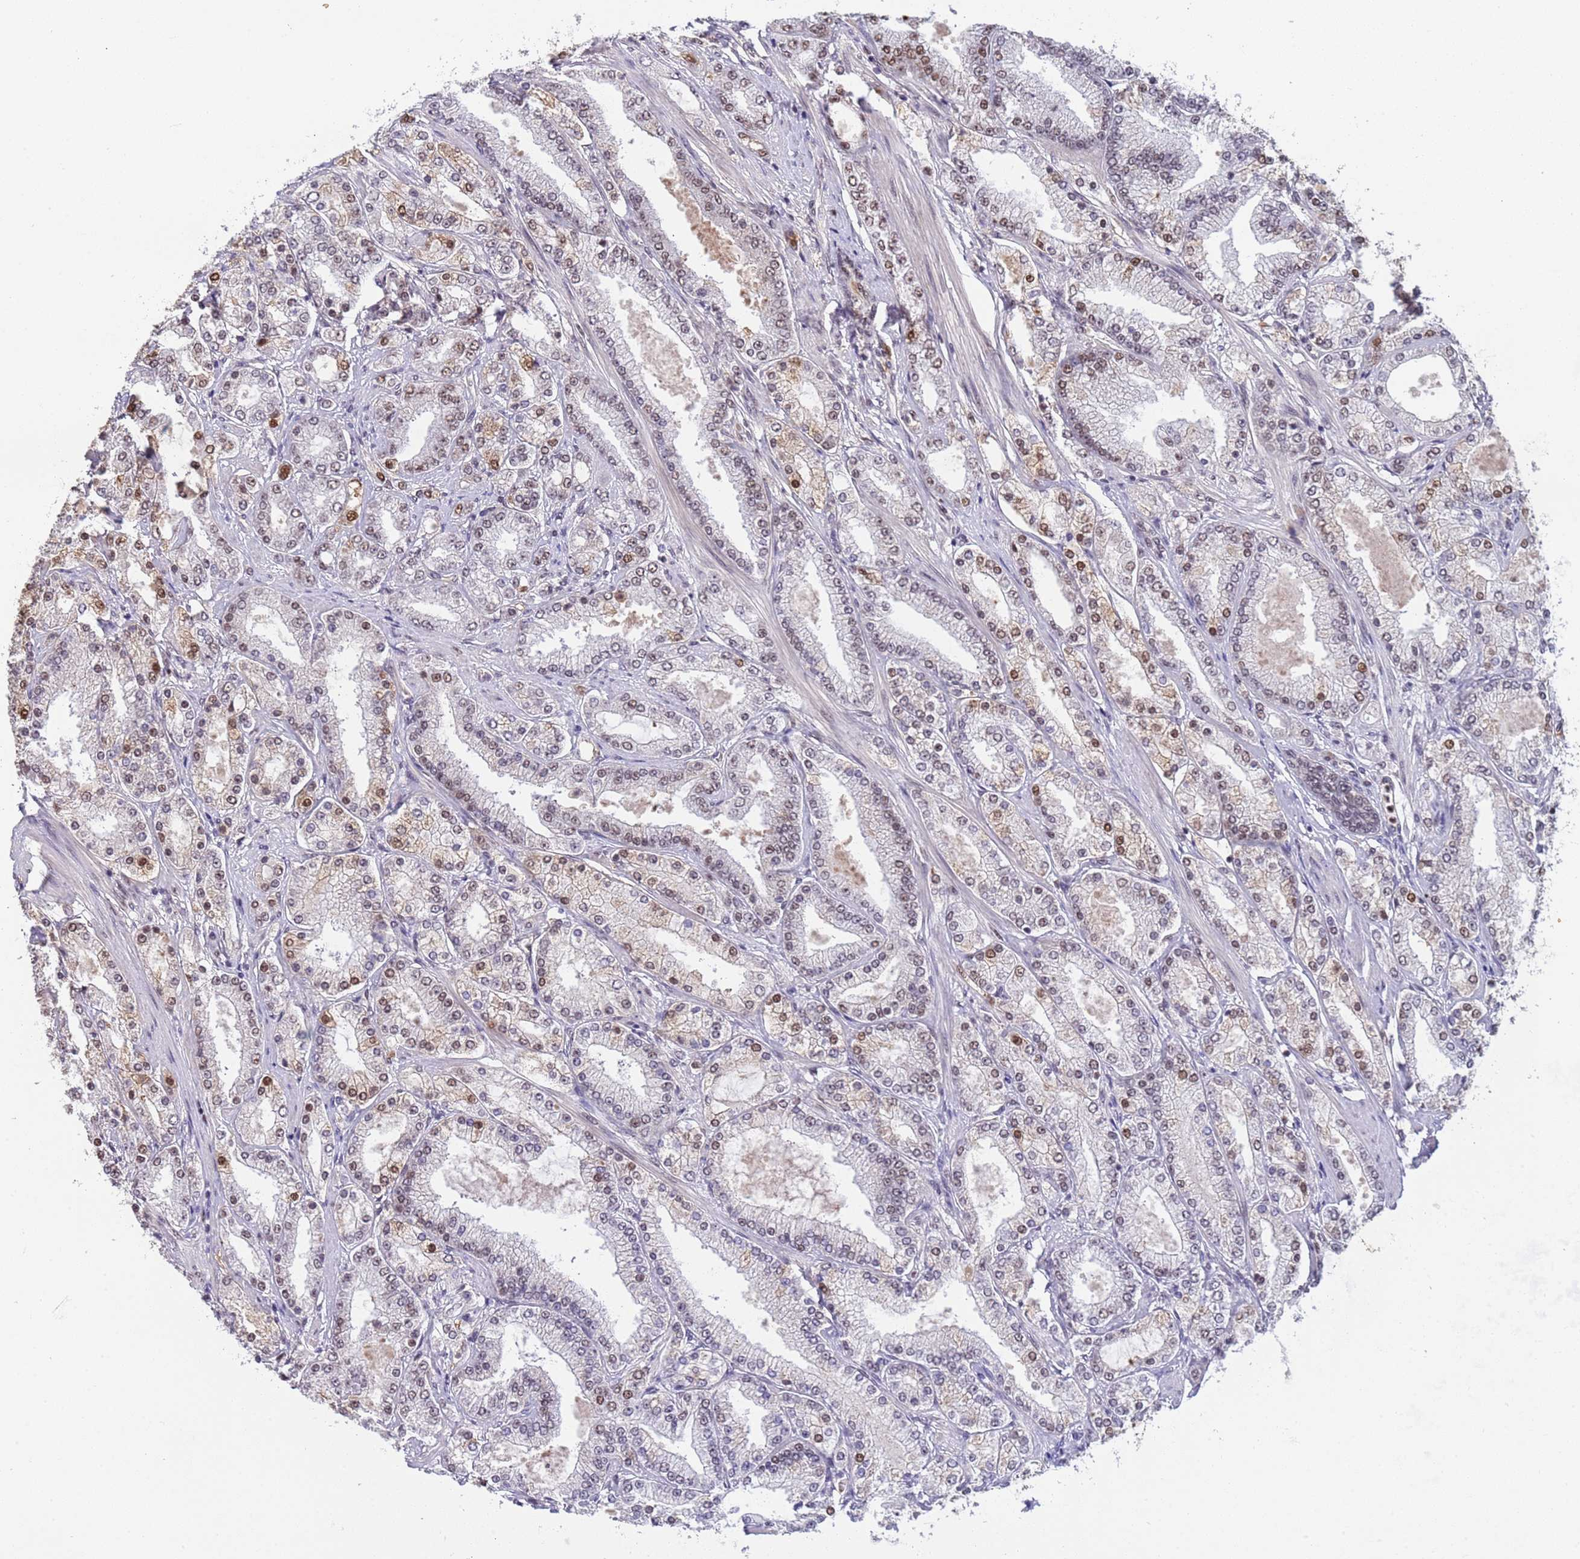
{"staining": {"intensity": "moderate", "quantity": "25%-75%", "location": "nuclear"}, "tissue": "prostate cancer", "cell_type": "Tumor cells", "image_type": "cancer", "snomed": [{"axis": "morphology", "description": "Adenocarcinoma, High grade"}, {"axis": "topography", "description": "Prostate"}], "caption": "This micrograph displays high-grade adenocarcinoma (prostate) stained with immunohistochemistry to label a protein in brown. The nuclear of tumor cells show moderate positivity for the protein. Nuclei are counter-stained blue.", "gene": "SRRT", "patient": {"sex": "male", "age": 68}}